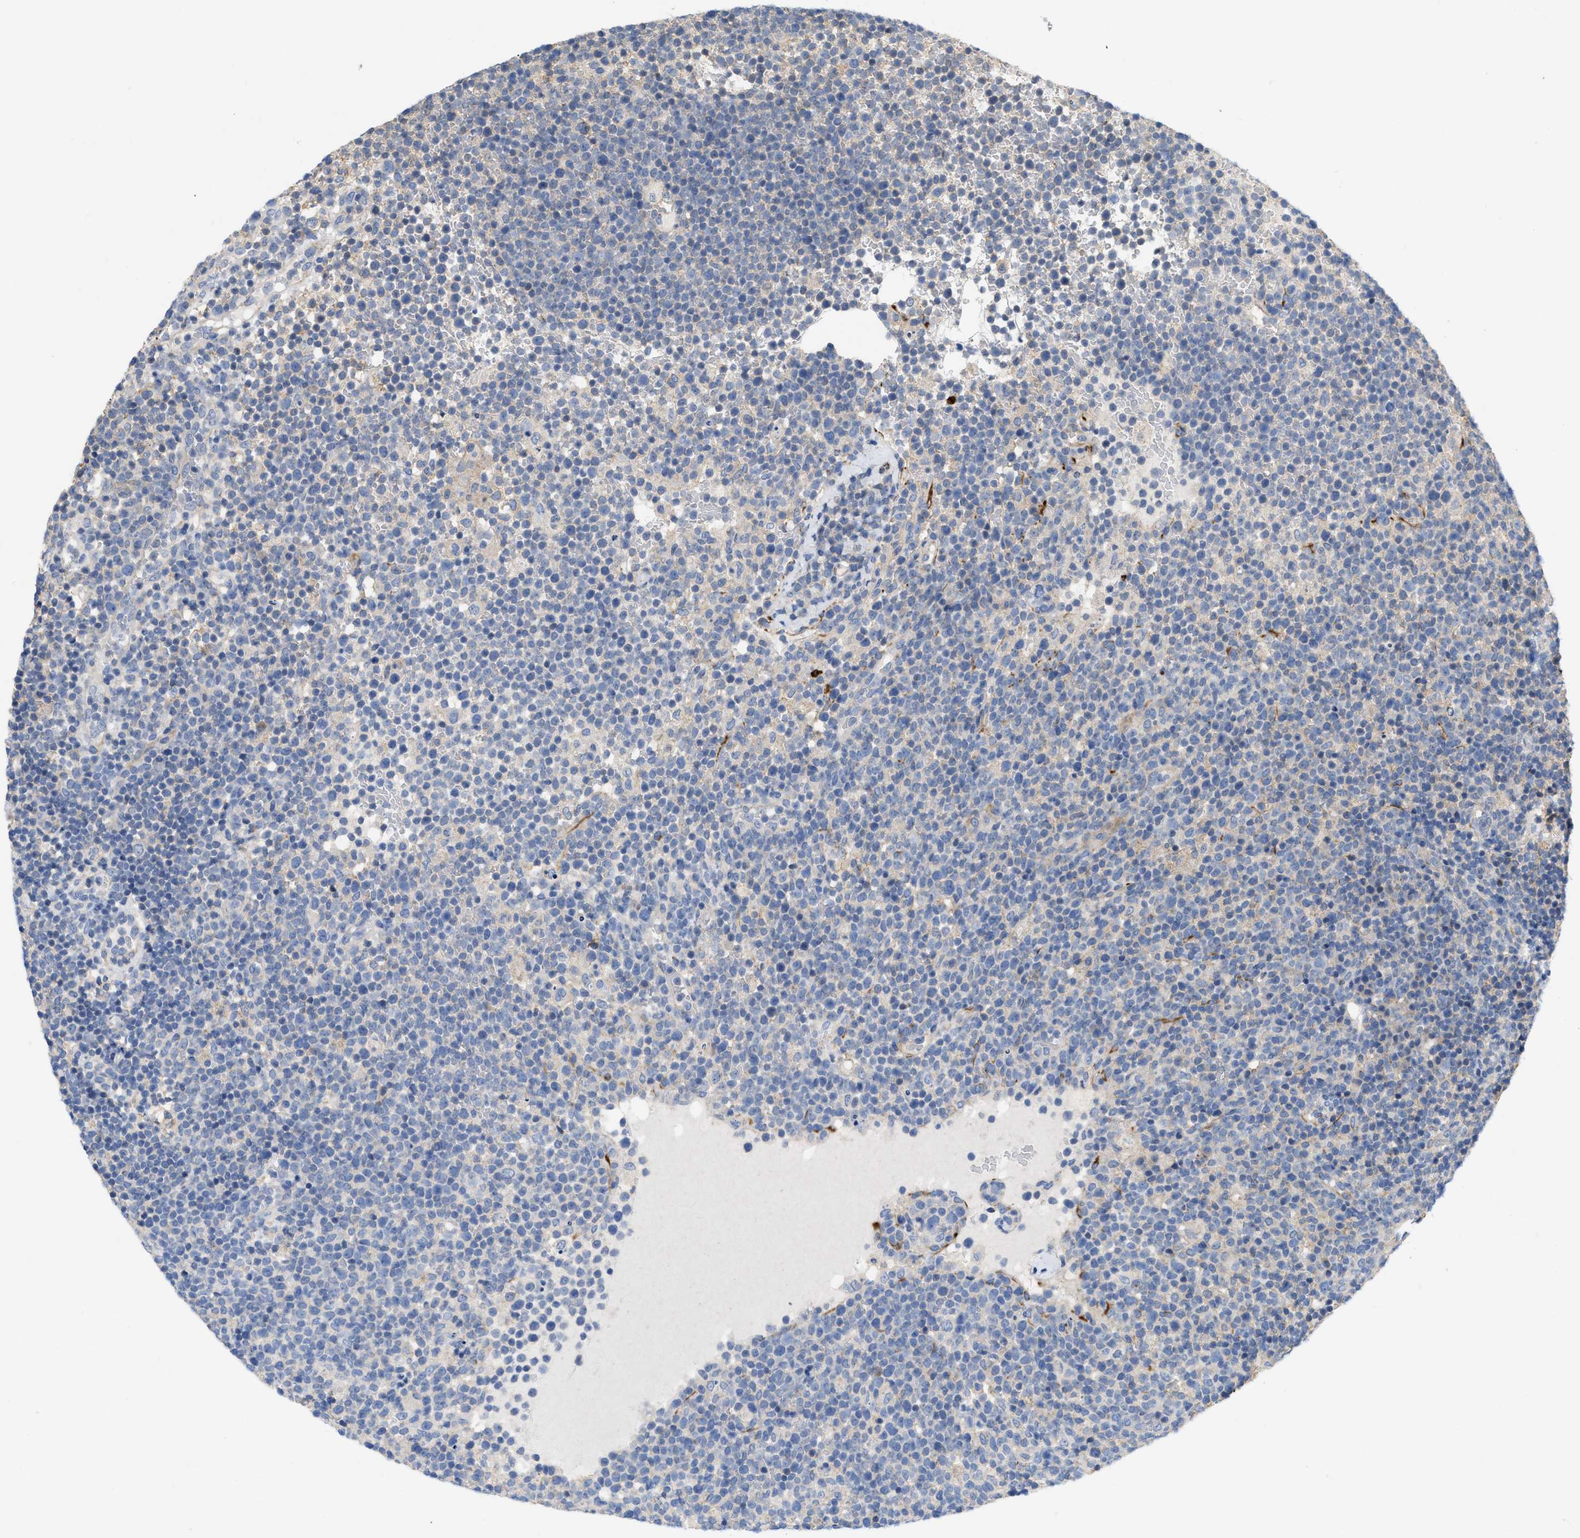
{"staining": {"intensity": "negative", "quantity": "none", "location": "none"}, "tissue": "lymphoma", "cell_type": "Tumor cells", "image_type": "cancer", "snomed": [{"axis": "morphology", "description": "Malignant lymphoma, non-Hodgkin's type, High grade"}, {"axis": "topography", "description": "Lymph node"}], "caption": "IHC of lymphoma exhibits no positivity in tumor cells.", "gene": "TMEM131", "patient": {"sex": "male", "age": 61}}